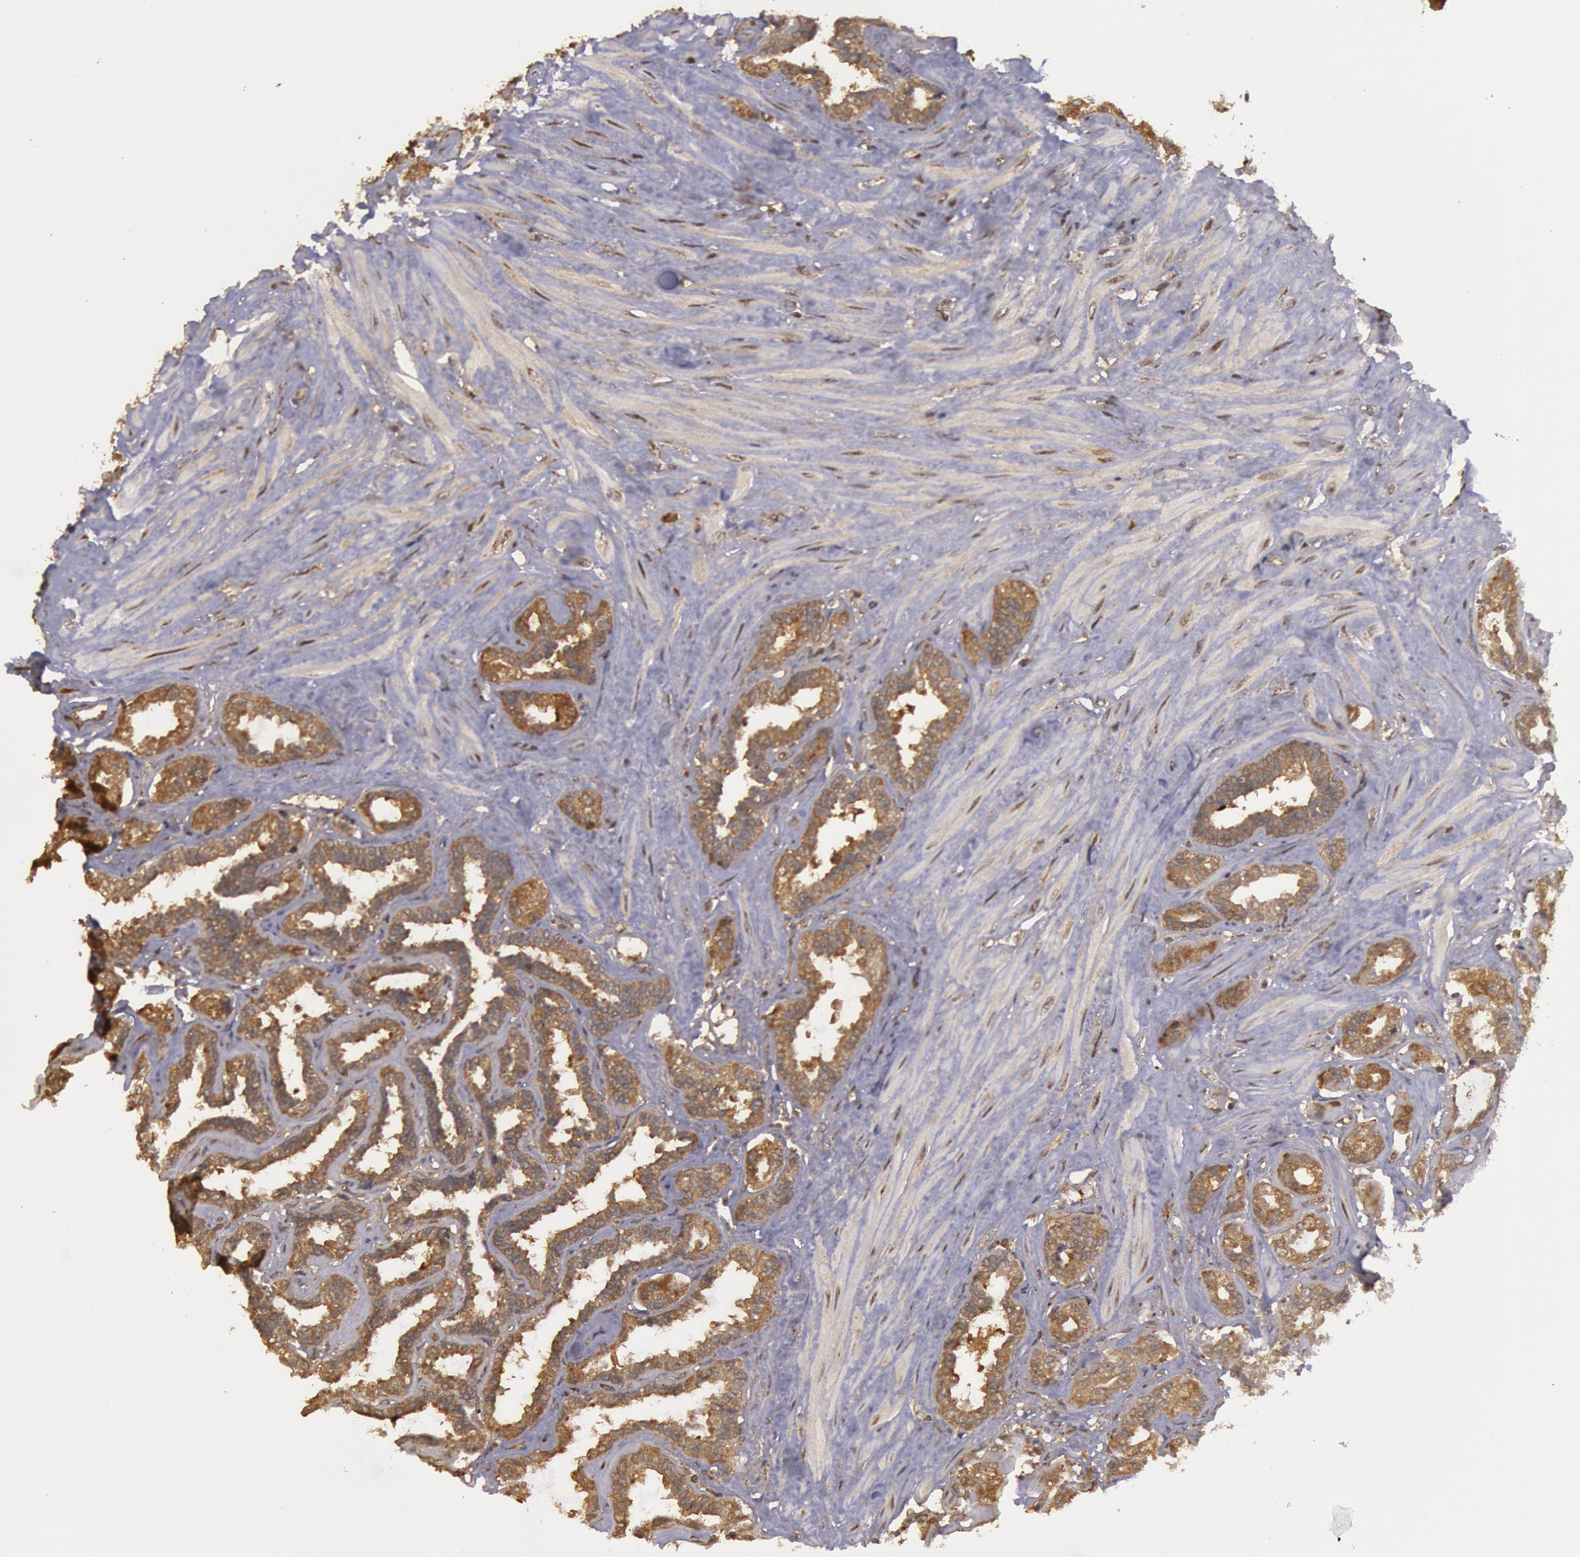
{"staining": {"intensity": "strong", "quantity": ">75%", "location": "cytoplasmic/membranous"}, "tissue": "seminal vesicle", "cell_type": "Glandular cells", "image_type": "normal", "snomed": [{"axis": "morphology", "description": "Normal tissue, NOS"}, {"axis": "morphology", "description": "Inflammation, NOS"}, {"axis": "topography", "description": "Urinary bladder"}, {"axis": "topography", "description": "Prostate"}, {"axis": "topography", "description": "Seminal veicle"}], "caption": "Seminal vesicle stained with DAB immunohistochemistry (IHC) exhibits high levels of strong cytoplasmic/membranous staining in about >75% of glandular cells.", "gene": "USP14", "patient": {"sex": "male", "age": 82}}